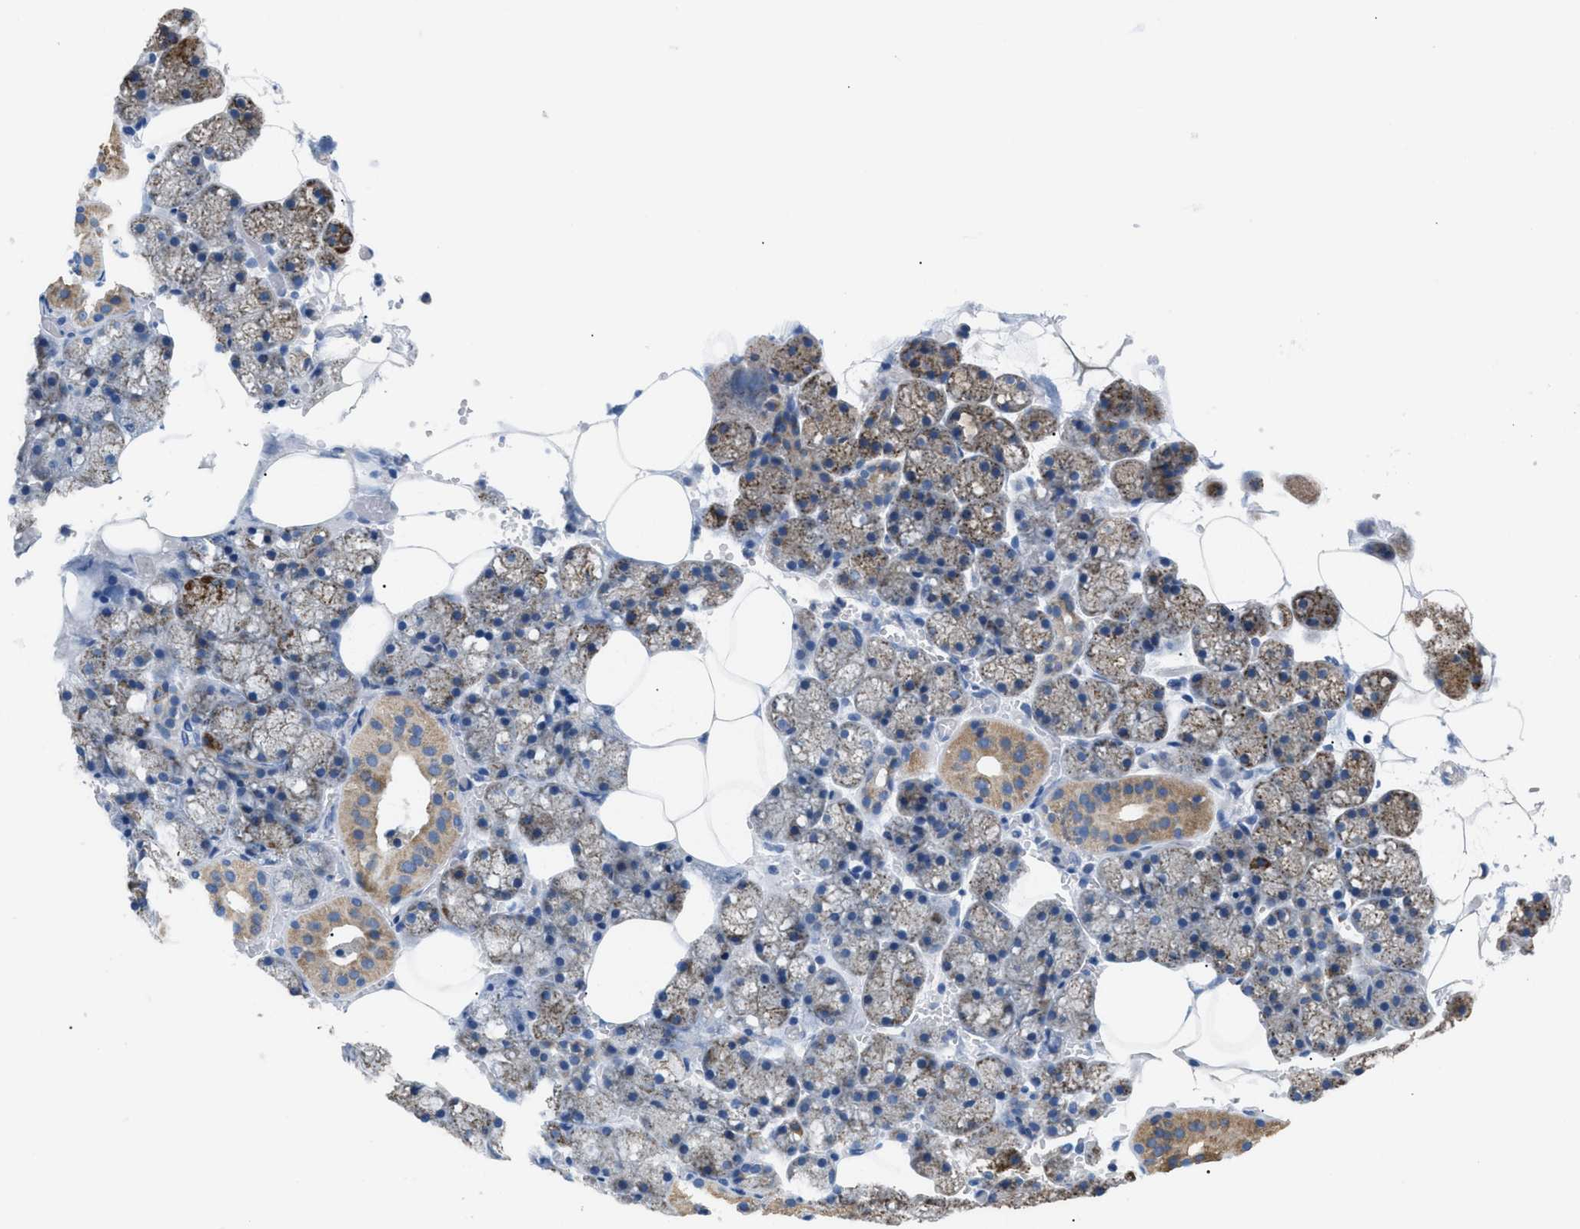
{"staining": {"intensity": "moderate", "quantity": "25%-75%", "location": "cytoplasmic/membranous"}, "tissue": "salivary gland", "cell_type": "Glandular cells", "image_type": "normal", "snomed": [{"axis": "morphology", "description": "Normal tissue, NOS"}, {"axis": "topography", "description": "Salivary gland"}], "caption": "High-magnification brightfield microscopy of normal salivary gland stained with DAB (3,3'-diaminobenzidine) (brown) and counterstained with hematoxylin (blue). glandular cells exhibit moderate cytoplasmic/membranous expression is present in approximately25%-75% of cells.", "gene": "ILDR1", "patient": {"sex": "male", "age": 62}}